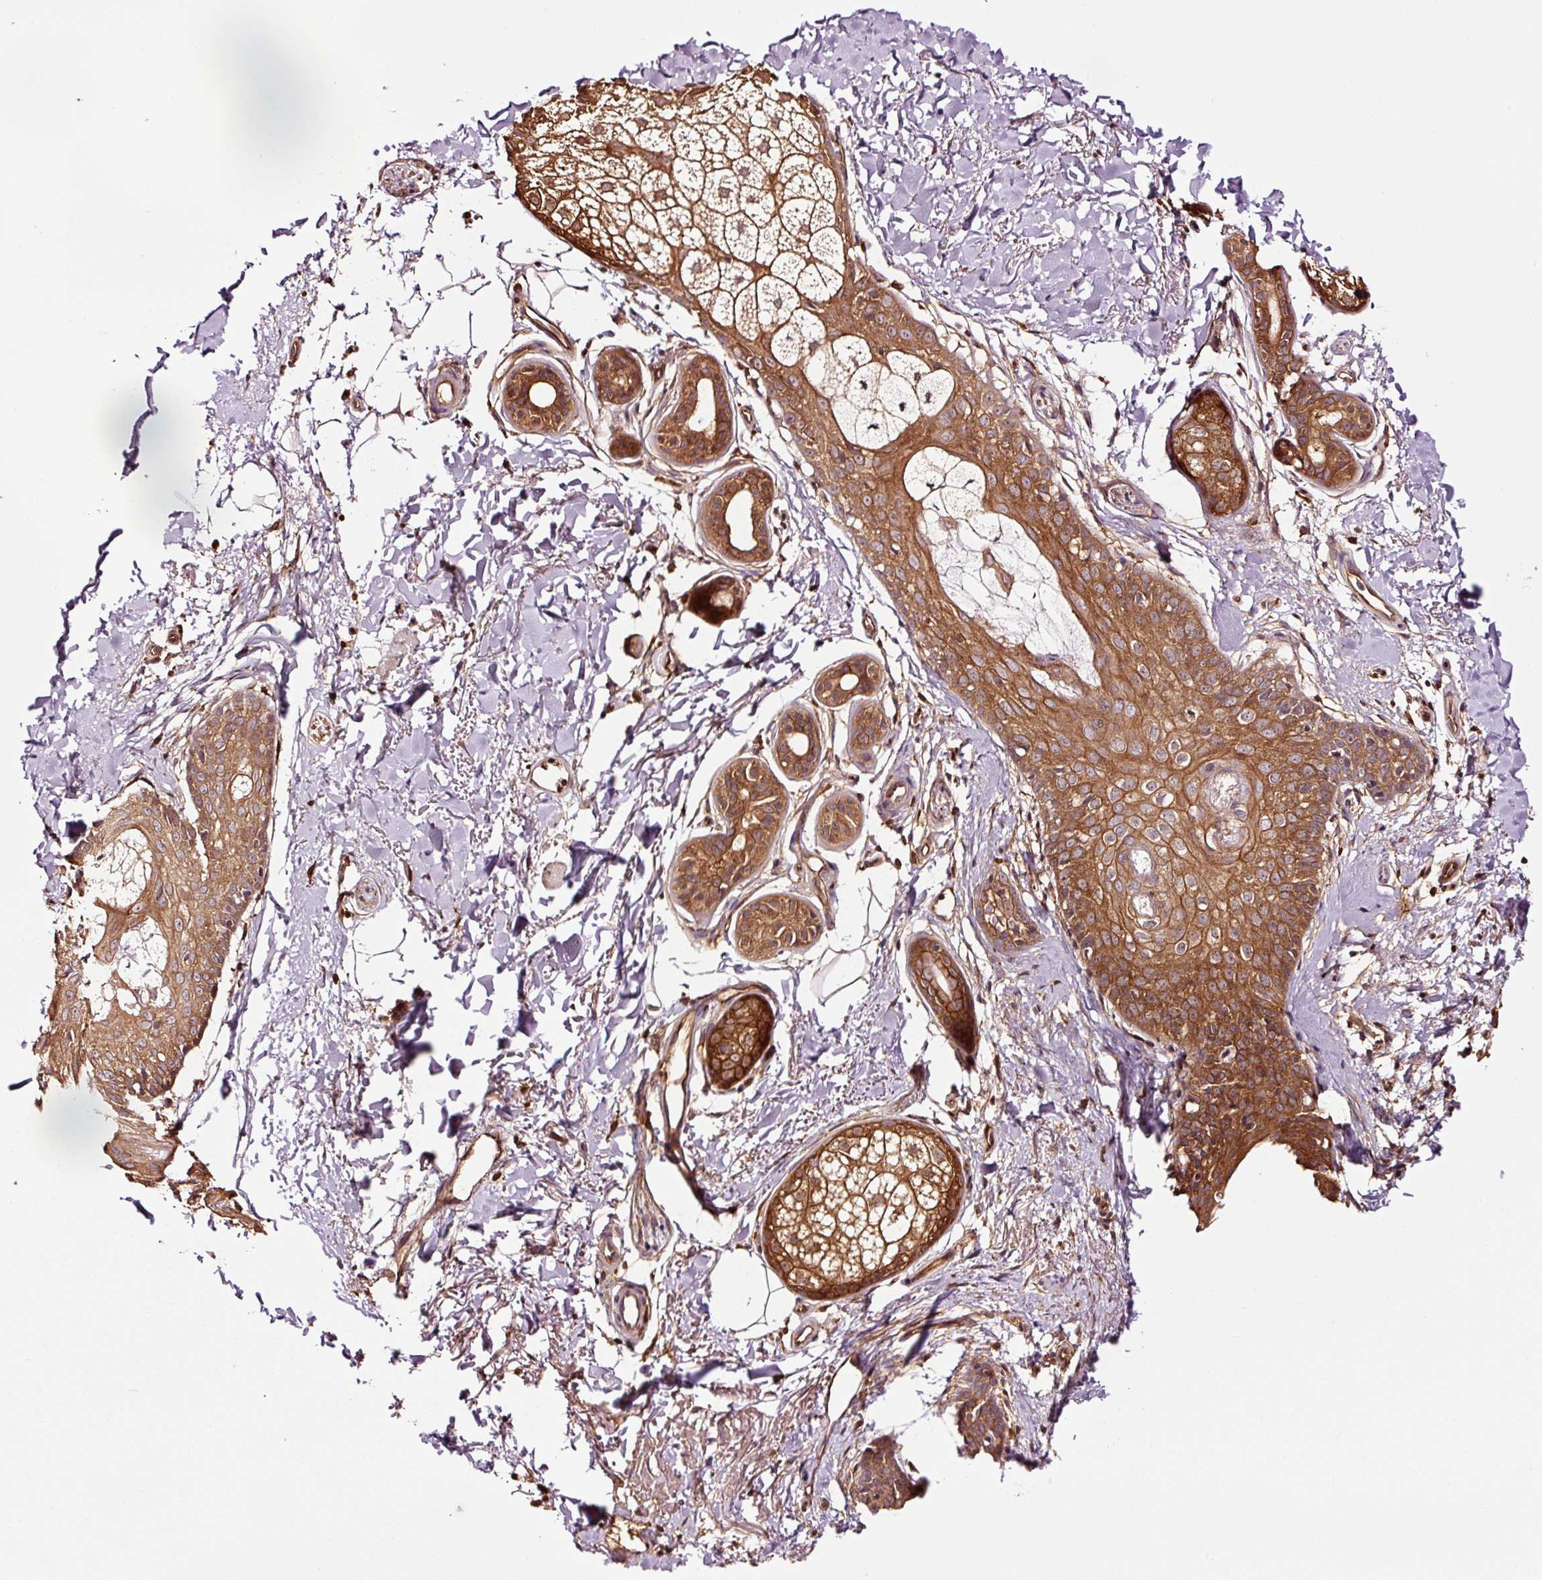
{"staining": {"intensity": "strong", "quantity": ">75%", "location": "cytoplasmic/membranous"}, "tissue": "skin cancer", "cell_type": "Tumor cells", "image_type": "cancer", "snomed": [{"axis": "morphology", "description": "Basal cell carcinoma"}, {"axis": "topography", "description": "Skin"}], "caption": "This is an image of IHC staining of skin cancer, which shows strong positivity in the cytoplasmic/membranous of tumor cells.", "gene": "METAP1", "patient": {"sex": "female", "age": 60}}